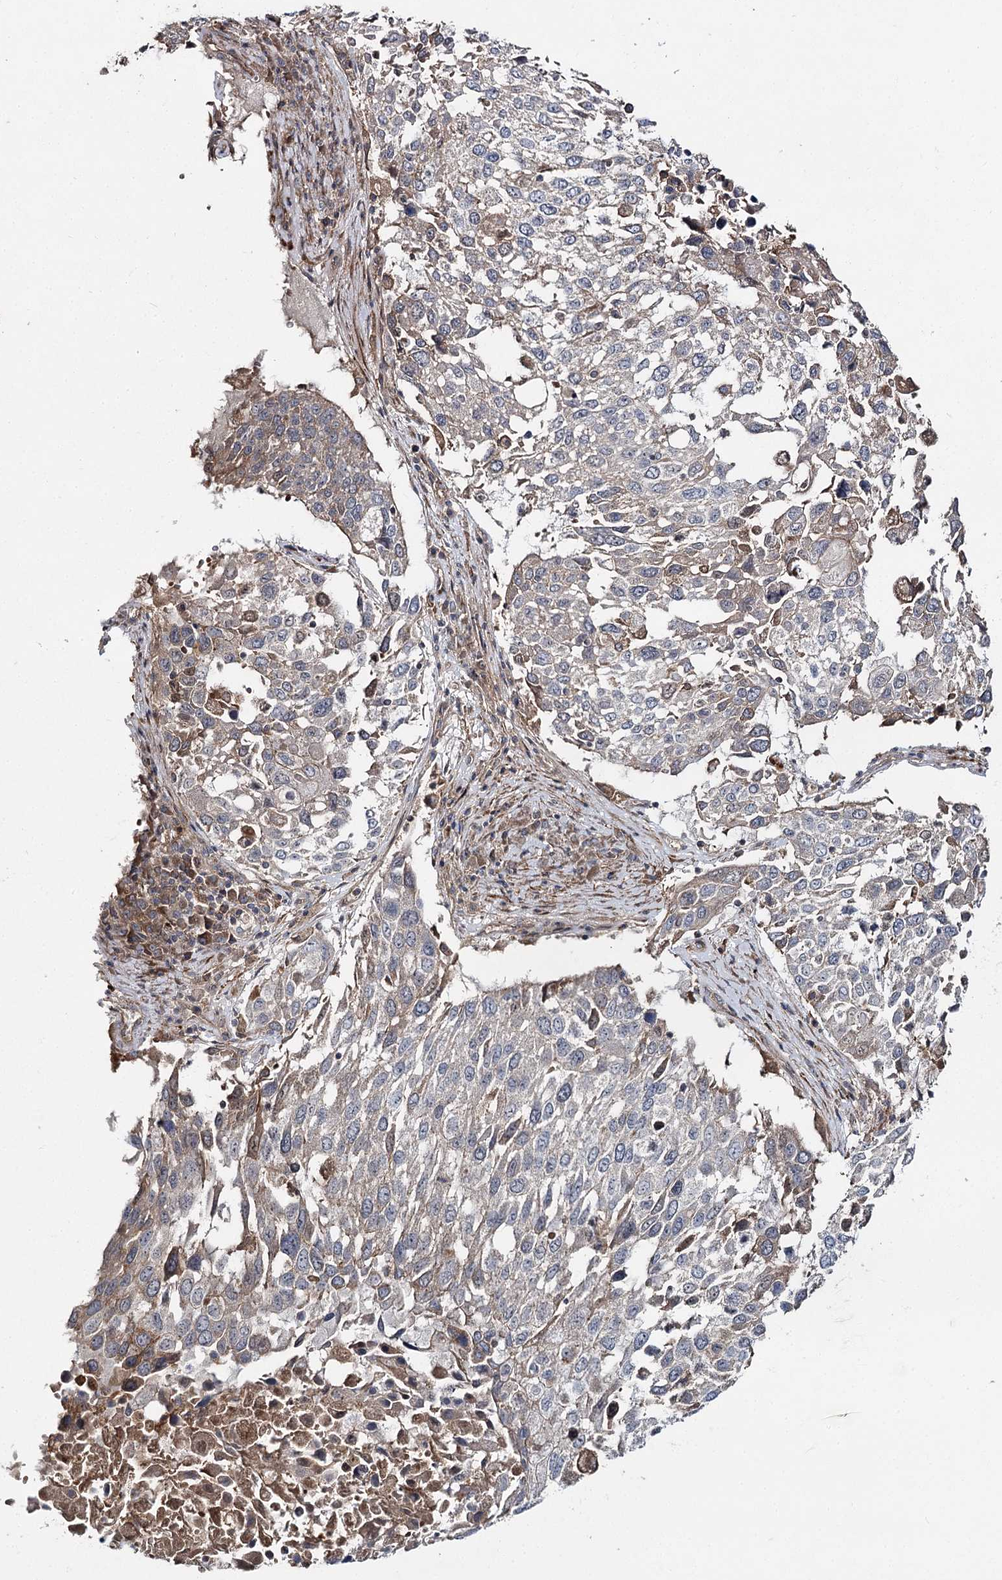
{"staining": {"intensity": "moderate", "quantity": ">75%", "location": "cytoplasmic/membranous"}, "tissue": "lung cancer", "cell_type": "Tumor cells", "image_type": "cancer", "snomed": [{"axis": "morphology", "description": "Squamous cell carcinoma, NOS"}, {"axis": "topography", "description": "Lung"}], "caption": "IHC of lung squamous cell carcinoma reveals medium levels of moderate cytoplasmic/membranous positivity in approximately >75% of tumor cells.", "gene": "KIAA0825", "patient": {"sex": "male", "age": 65}}